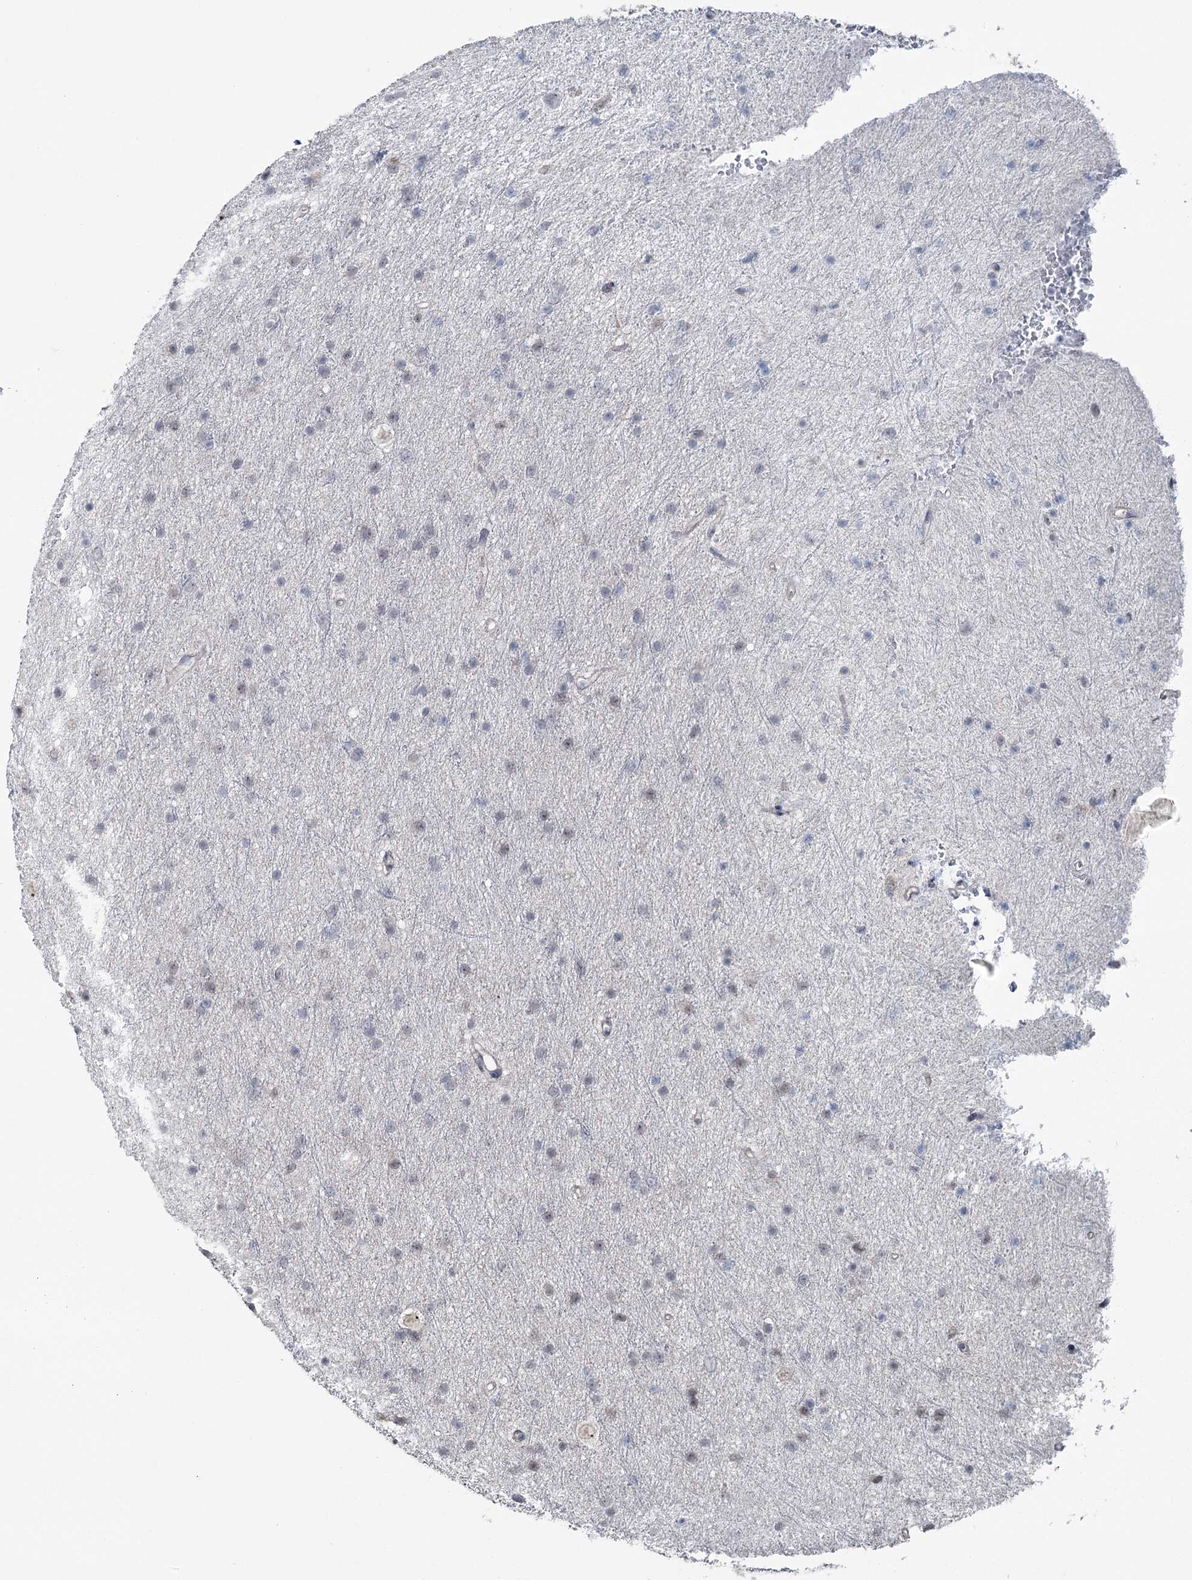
{"staining": {"intensity": "negative", "quantity": "none", "location": "none"}, "tissue": "glioma", "cell_type": "Tumor cells", "image_type": "cancer", "snomed": [{"axis": "morphology", "description": "Glioma, malignant, Low grade"}, {"axis": "topography", "description": "Cerebral cortex"}], "caption": "Immunohistochemistry of human glioma displays no positivity in tumor cells. (Brightfield microscopy of DAB (3,3'-diaminobenzidine) immunohistochemistry at high magnification).", "gene": "FAM120B", "patient": {"sex": "female", "age": 39}}